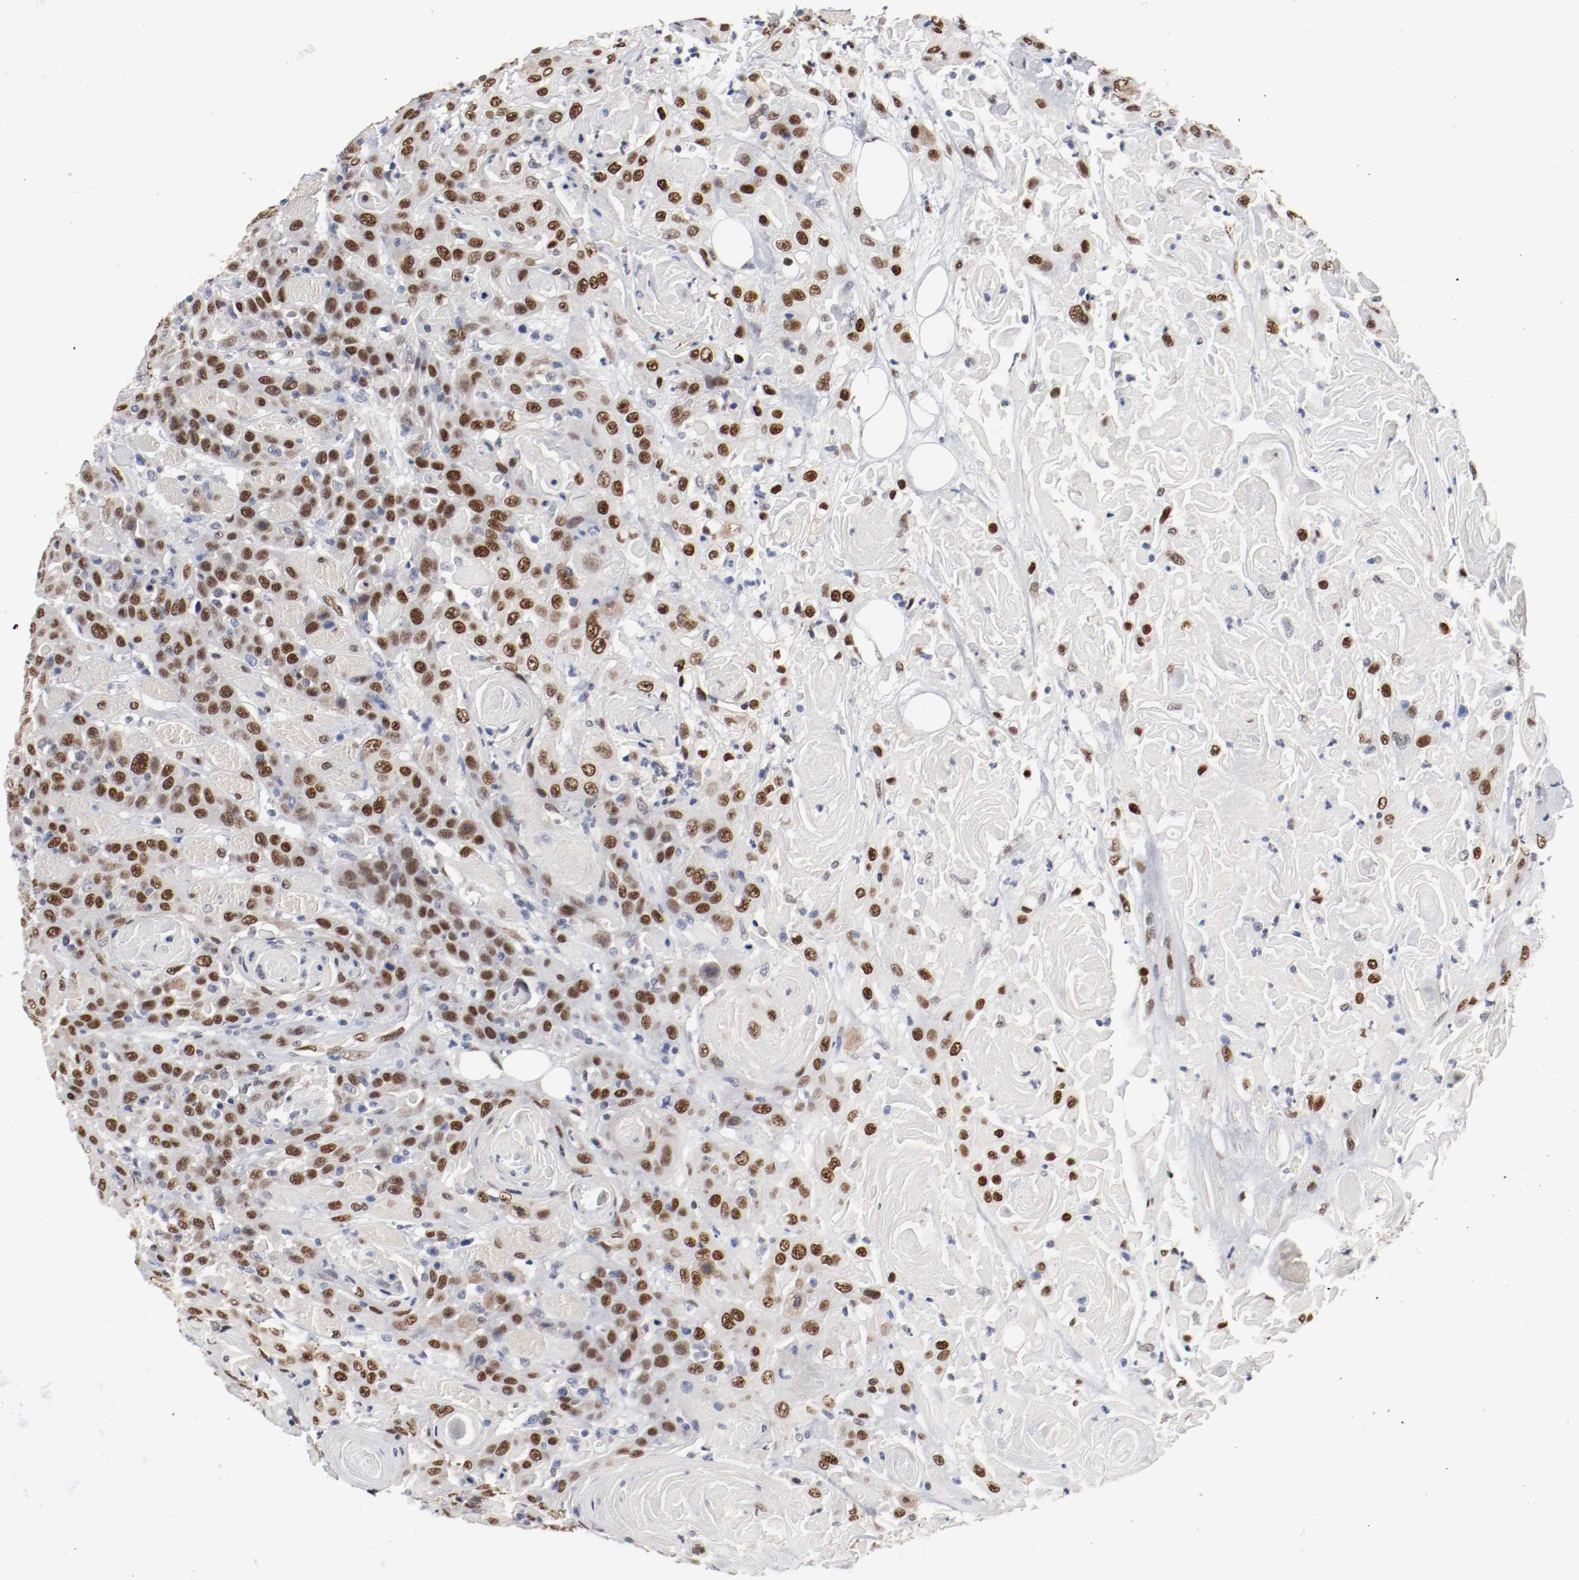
{"staining": {"intensity": "strong", "quantity": ">75%", "location": "nuclear"}, "tissue": "head and neck cancer", "cell_type": "Tumor cells", "image_type": "cancer", "snomed": [{"axis": "morphology", "description": "Squamous cell carcinoma, NOS"}, {"axis": "topography", "description": "Head-Neck"}], "caption": "Head and neck cancer tissue reveals strong nuclear staining in about >75% of tumor cells, visualized by immunohistochemistry.", "gene": "FOSL2", "patient": {"sex": "female", "age": 84}}